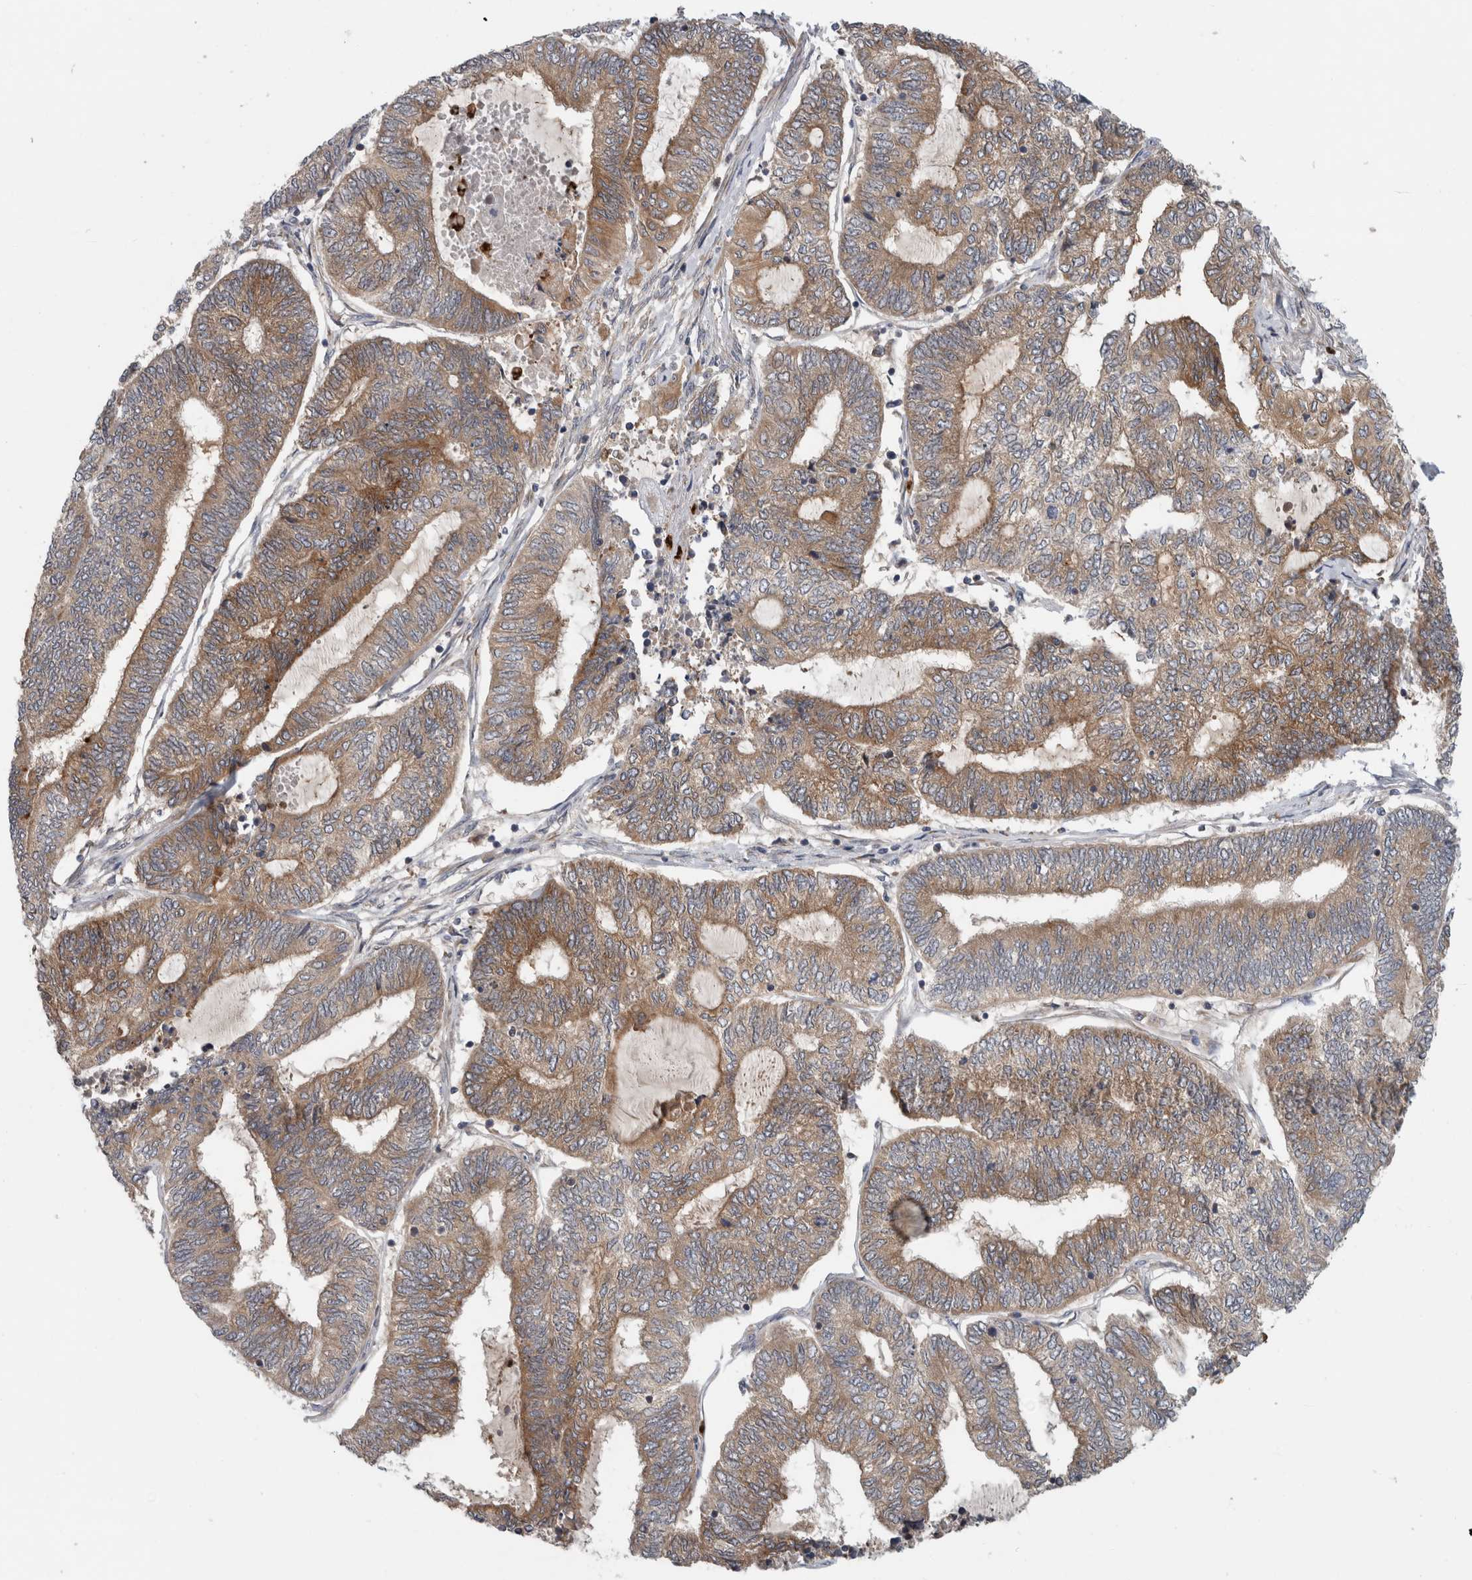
{"staining": {"intensity": "moderate", "quantity": ">75%", "location": "cytoplasmic/membranous"}, "tissue": "endometrial cancer", "cell_type": "Tumor cells", "image_type": "cancer", "snomed": [{"axis": "morphology", "description": "Adenocarcinoma, NOS"}, {"axis": "topography", "description": "Uterus"}, {"axis": "topography", "description": "Endometrium"}], "caption": "A brown stain highlights moderate cytoplasmic/membranous expression of a protein in adenocarcinoma (endometrial) tumor cells. The protein of interest is shown in brown color, while the nuclei are stained blue.", "gene": "PDCD2", "patient": {"sex": "female", "age": 70}}